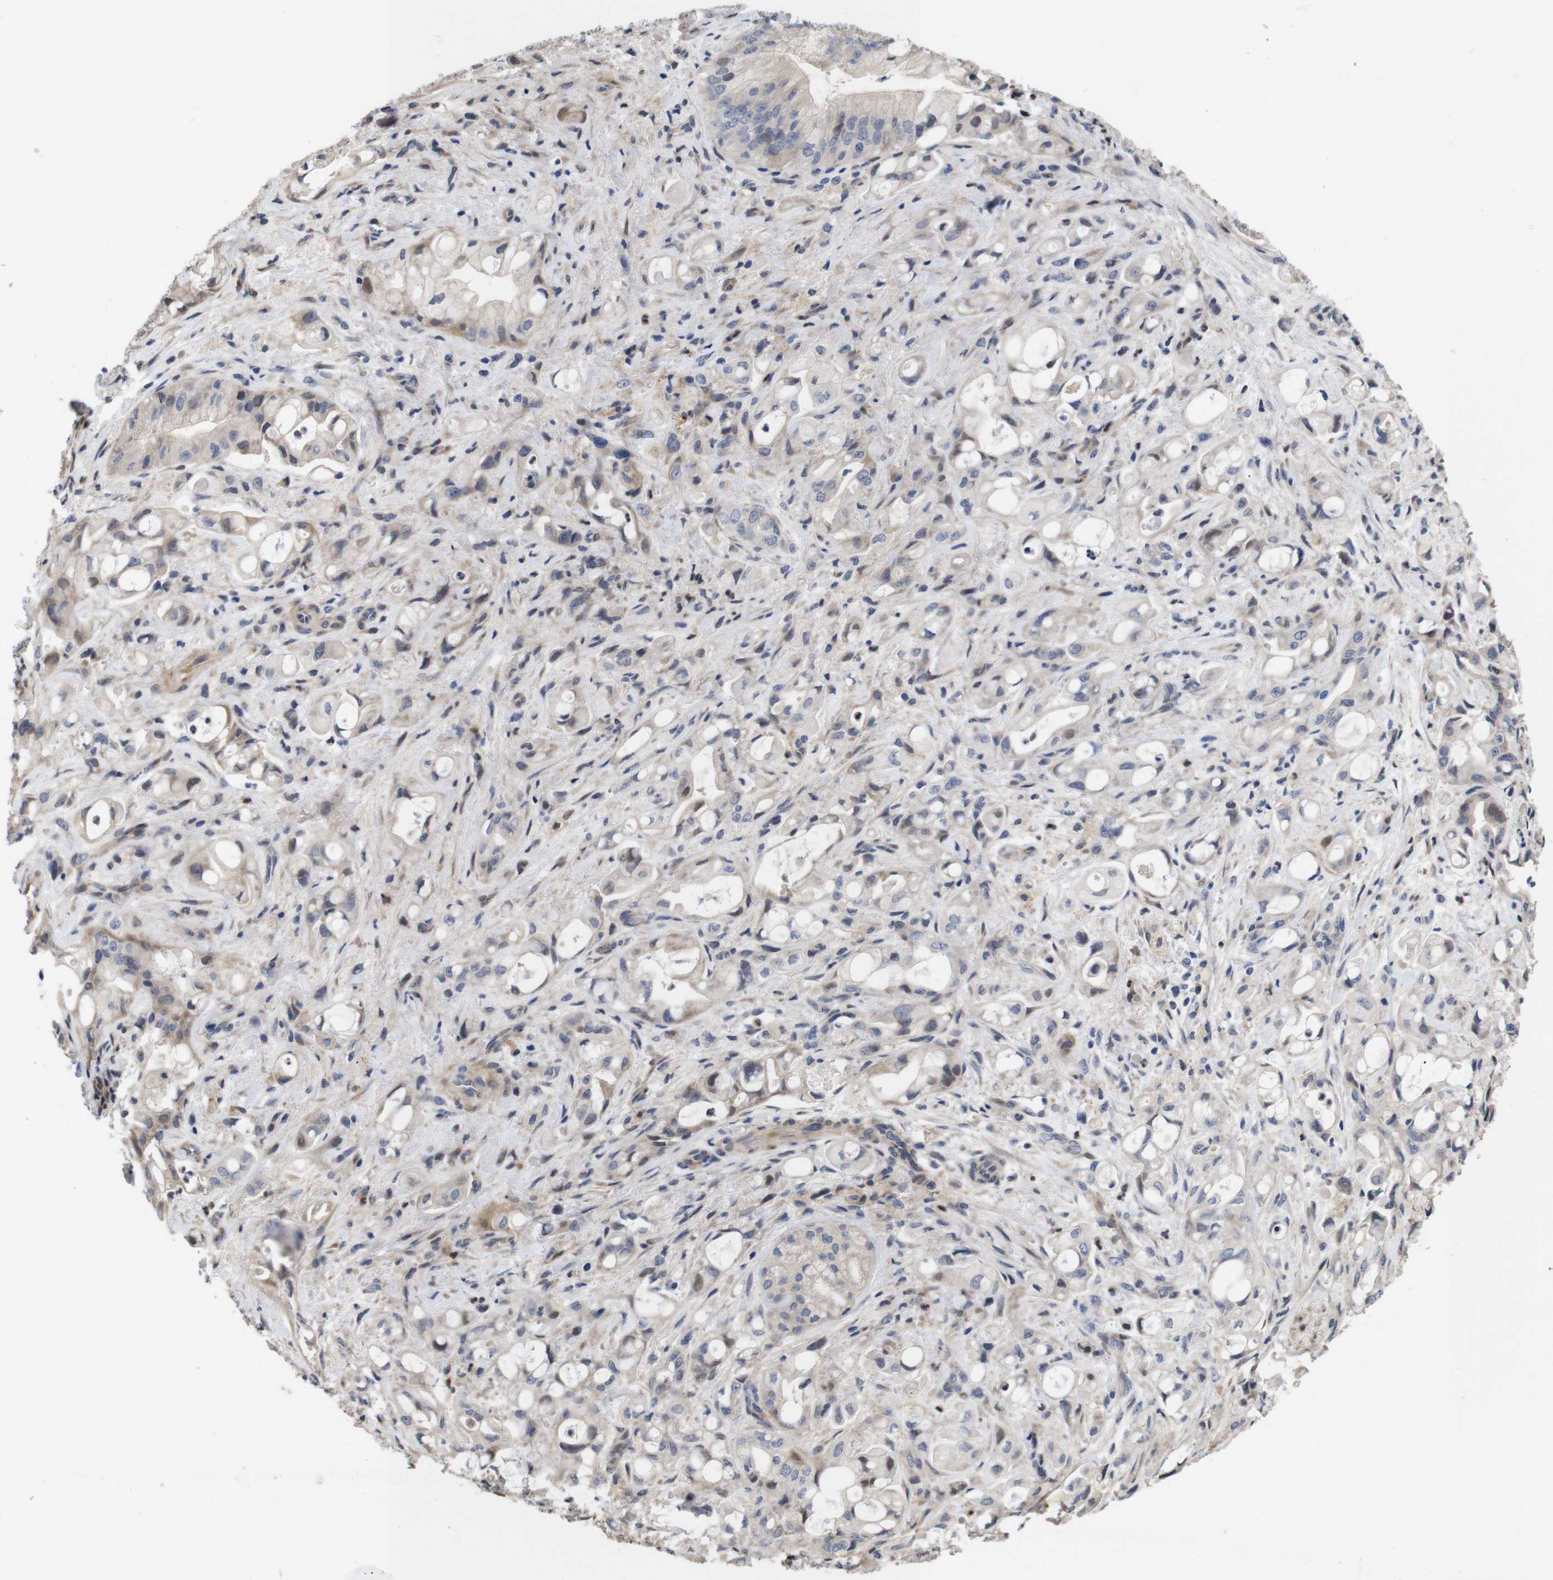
{"staining": {"intensity": "negative", "quantity": "none", "location": "none"}, "tissue": "pancreatic cancer", "cell_type": "Tumor cells", "image_type": "cancer", "snomed": [{"axis": "morphology", "description": "Adenocarcinoma, NOS"}, {"axis": "topography", "description": "Pancreas"}], "caption": "Tumor cells are negative for protein expression in human adenocarcinoma (pancreatic). (Immunohistochemistry (ihc), brightfield microscopy, high magnification).", "gene": "SPRY3", "patient": {"sex": "male", "age": 79}}